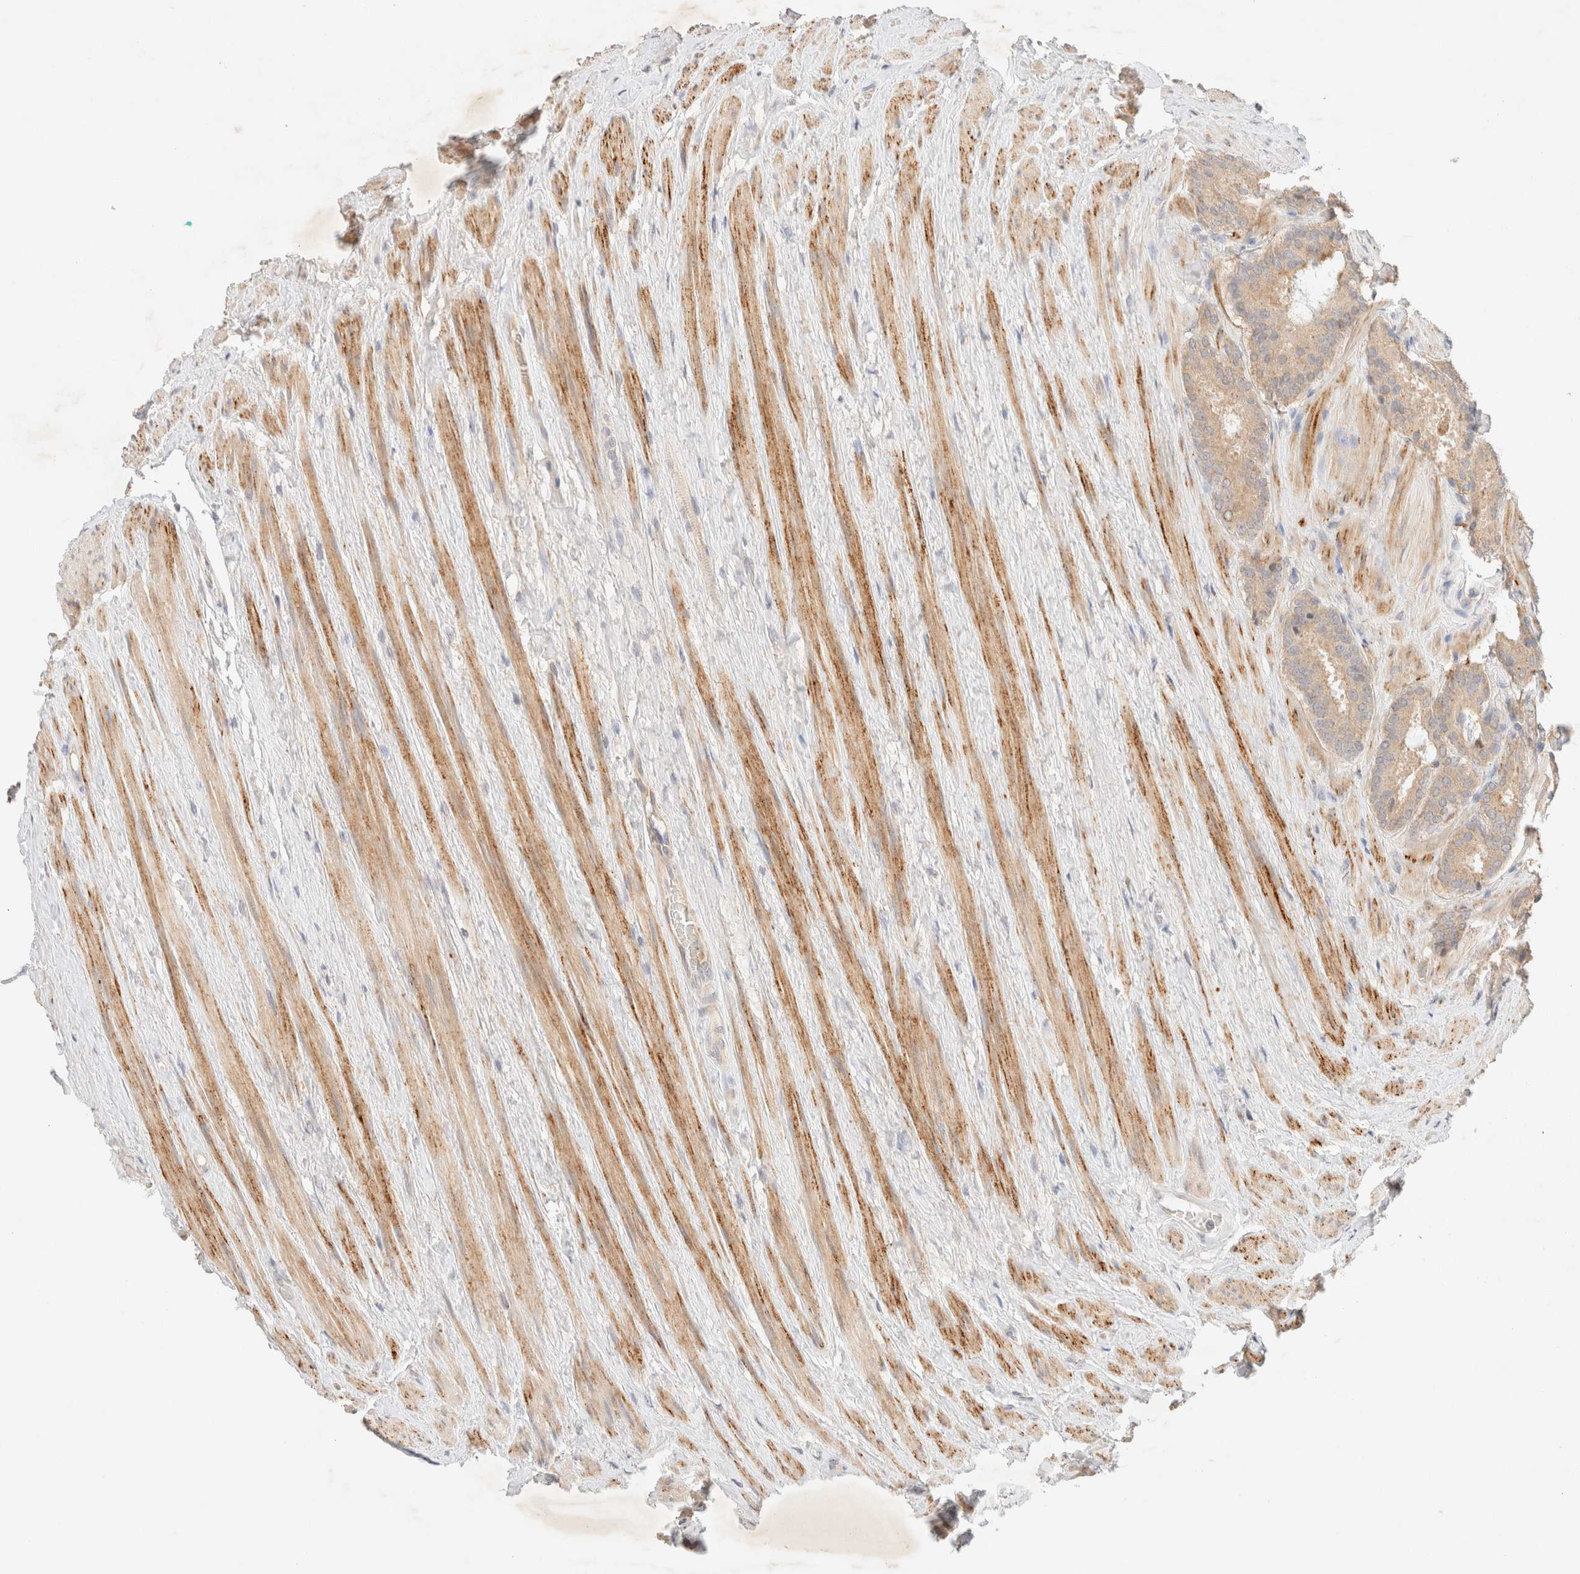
{"staining": {"intensity": "weak", "quantity": ">75%", "location": "cytoplasmic/membranous"}, "tissue": "prostate cancer", "cell_type": "Tumor cells", "image_type": "cancer", "snomed": [{"axis": "morphology", "description": "Adenocarcinoma, Low grade"}, {"axis": "topography", "description": "Prostate"}], "caption": "Immunohistochemical staining of prostate low-grade adenocarcinoma displays low levels of weak cytoplasmic/membranous expression in about >75% of tumor cells.", "gene": "SNTB1", "patient": {"sex": "male", "age": 69}}